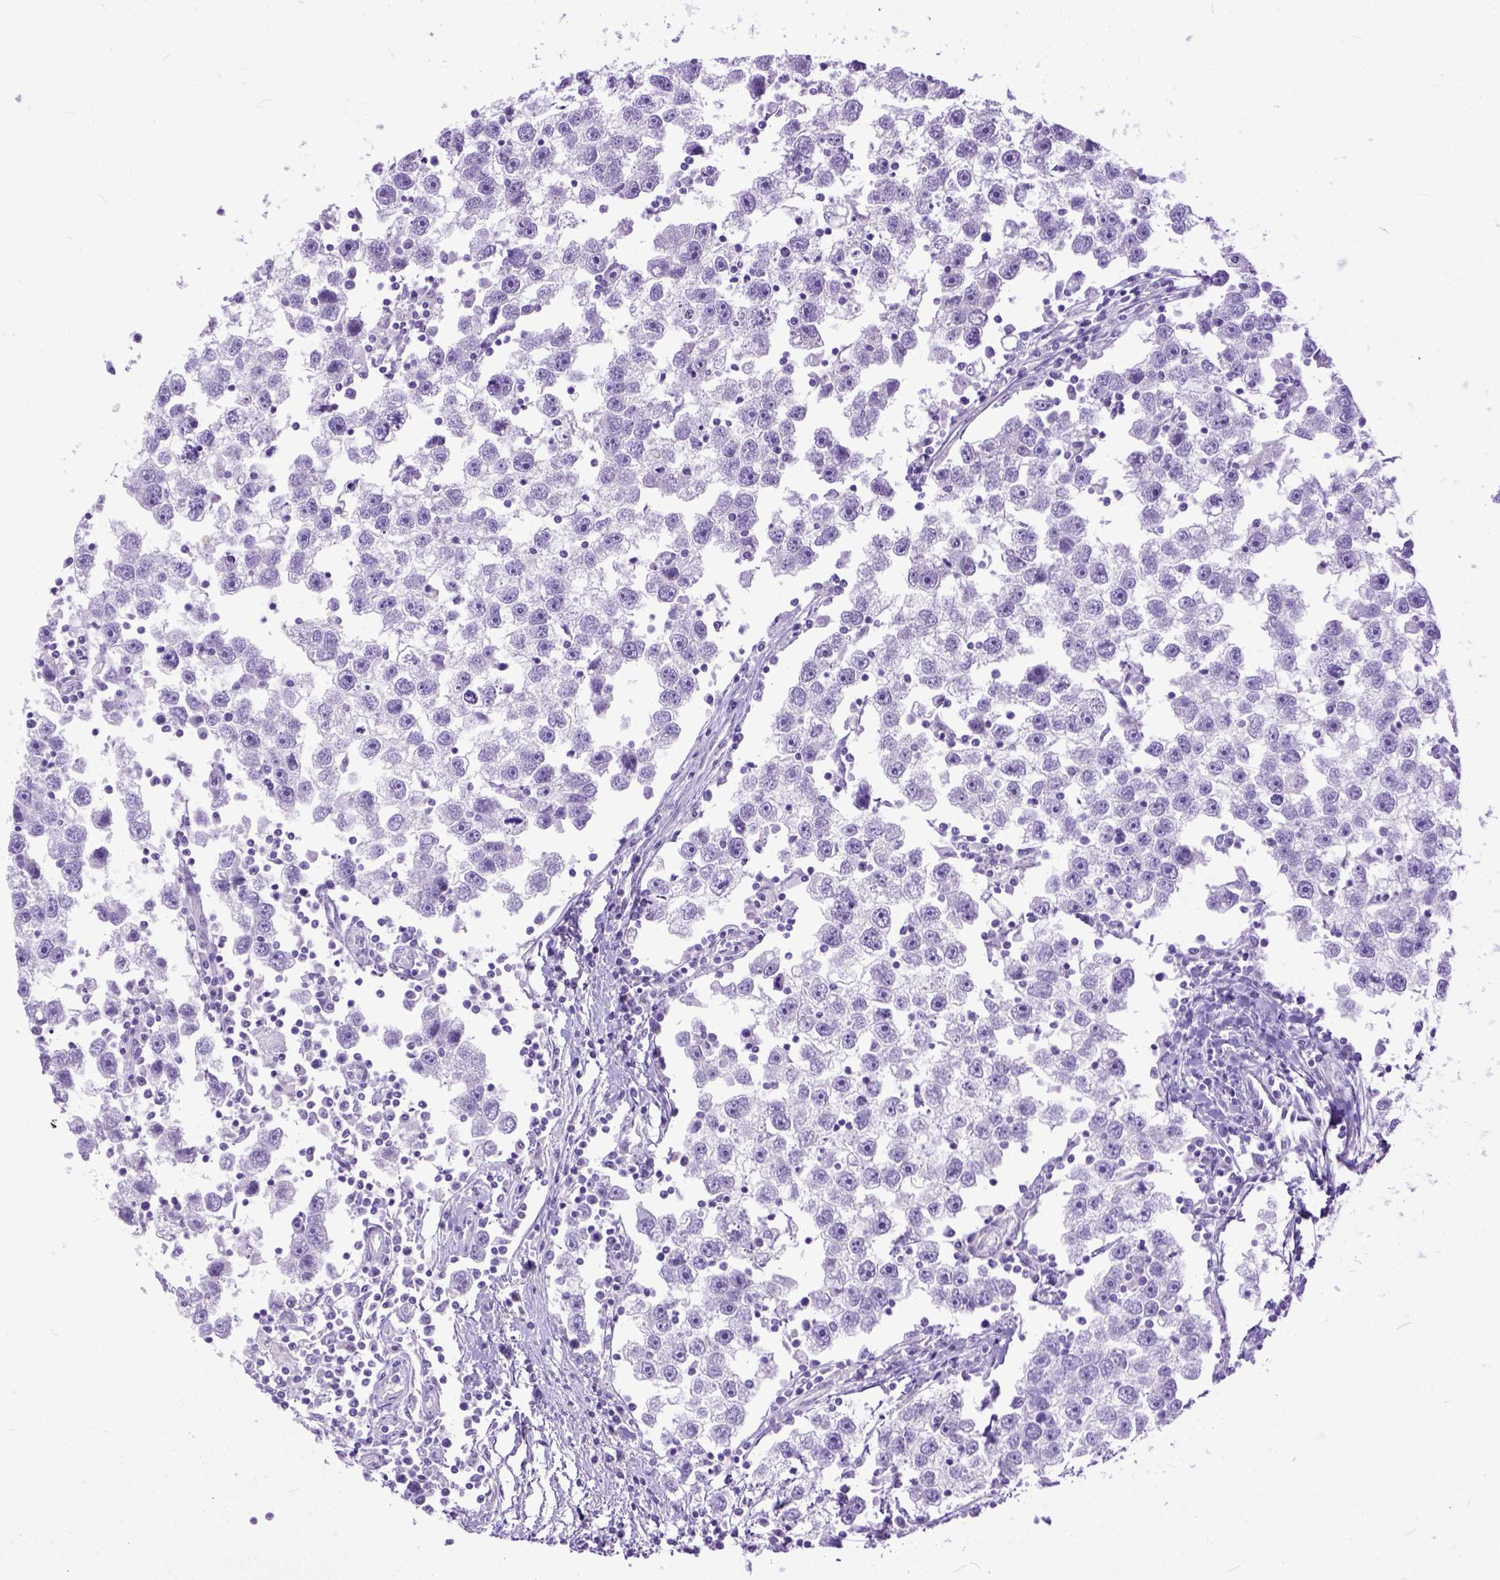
{"staining": {"intensity": "negative", "quantity": "none", "location": "none"}, "tissue": "testis cancer", "cell_type": "Tumor cells", "image_type": "cancer", "snomed": [{"axis": "morphology", "description": "Seminoma, NOS"}, {"axis": "topography", "description": "Testis"}], "caption": "There is no significant positivity in tumor cells of testis cancer (seminoma).", "gene": "PPL", "patient": {"sex": "male", "age": 30}}